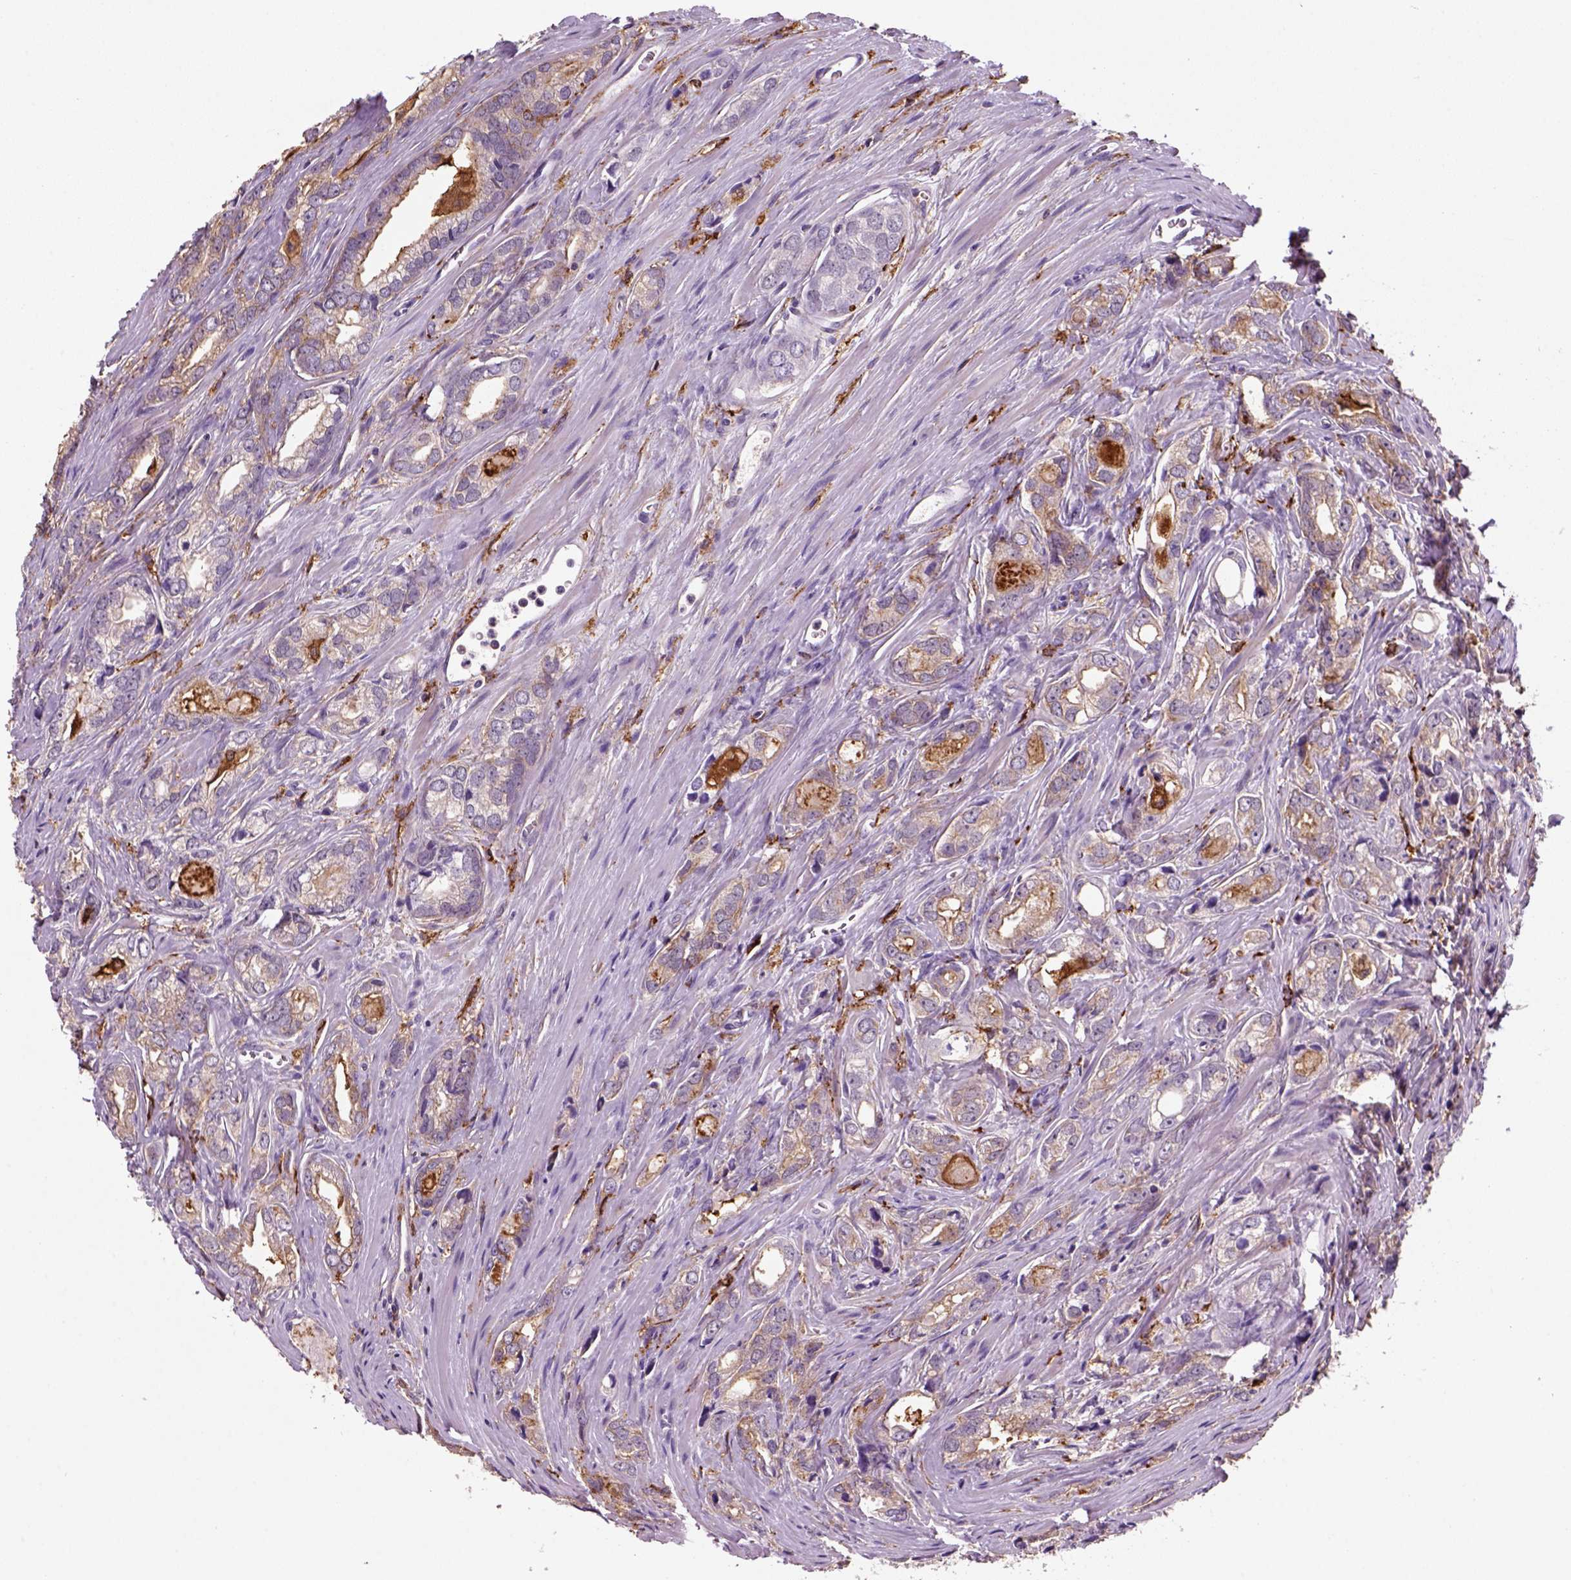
{"staining": {"intensity": "negative", "quantity": "none", "location": "none"}, "tissue": "prostate cancer", "cell_type": "Tumor cells", "image_type": "cancer", "snomed": [{"axis": "morphology", "description": "Adenocarcinoma, NOS"}, {"axis": "morphology", "description": "Adenocarcinoma, High grade"}, {"axis": "topography", "description": "Prostate"}], "caption": "An image of human prostate high-grade adenocarcinoma is negative for staining in tumor cells. (Brightfield microscopy of DAB (3,3'-diaminobenzidine) immunohistochemistry (IHC) at high magnification).", "gene": "MARCKS", "patient": {"sex": "male", "age": 70}}